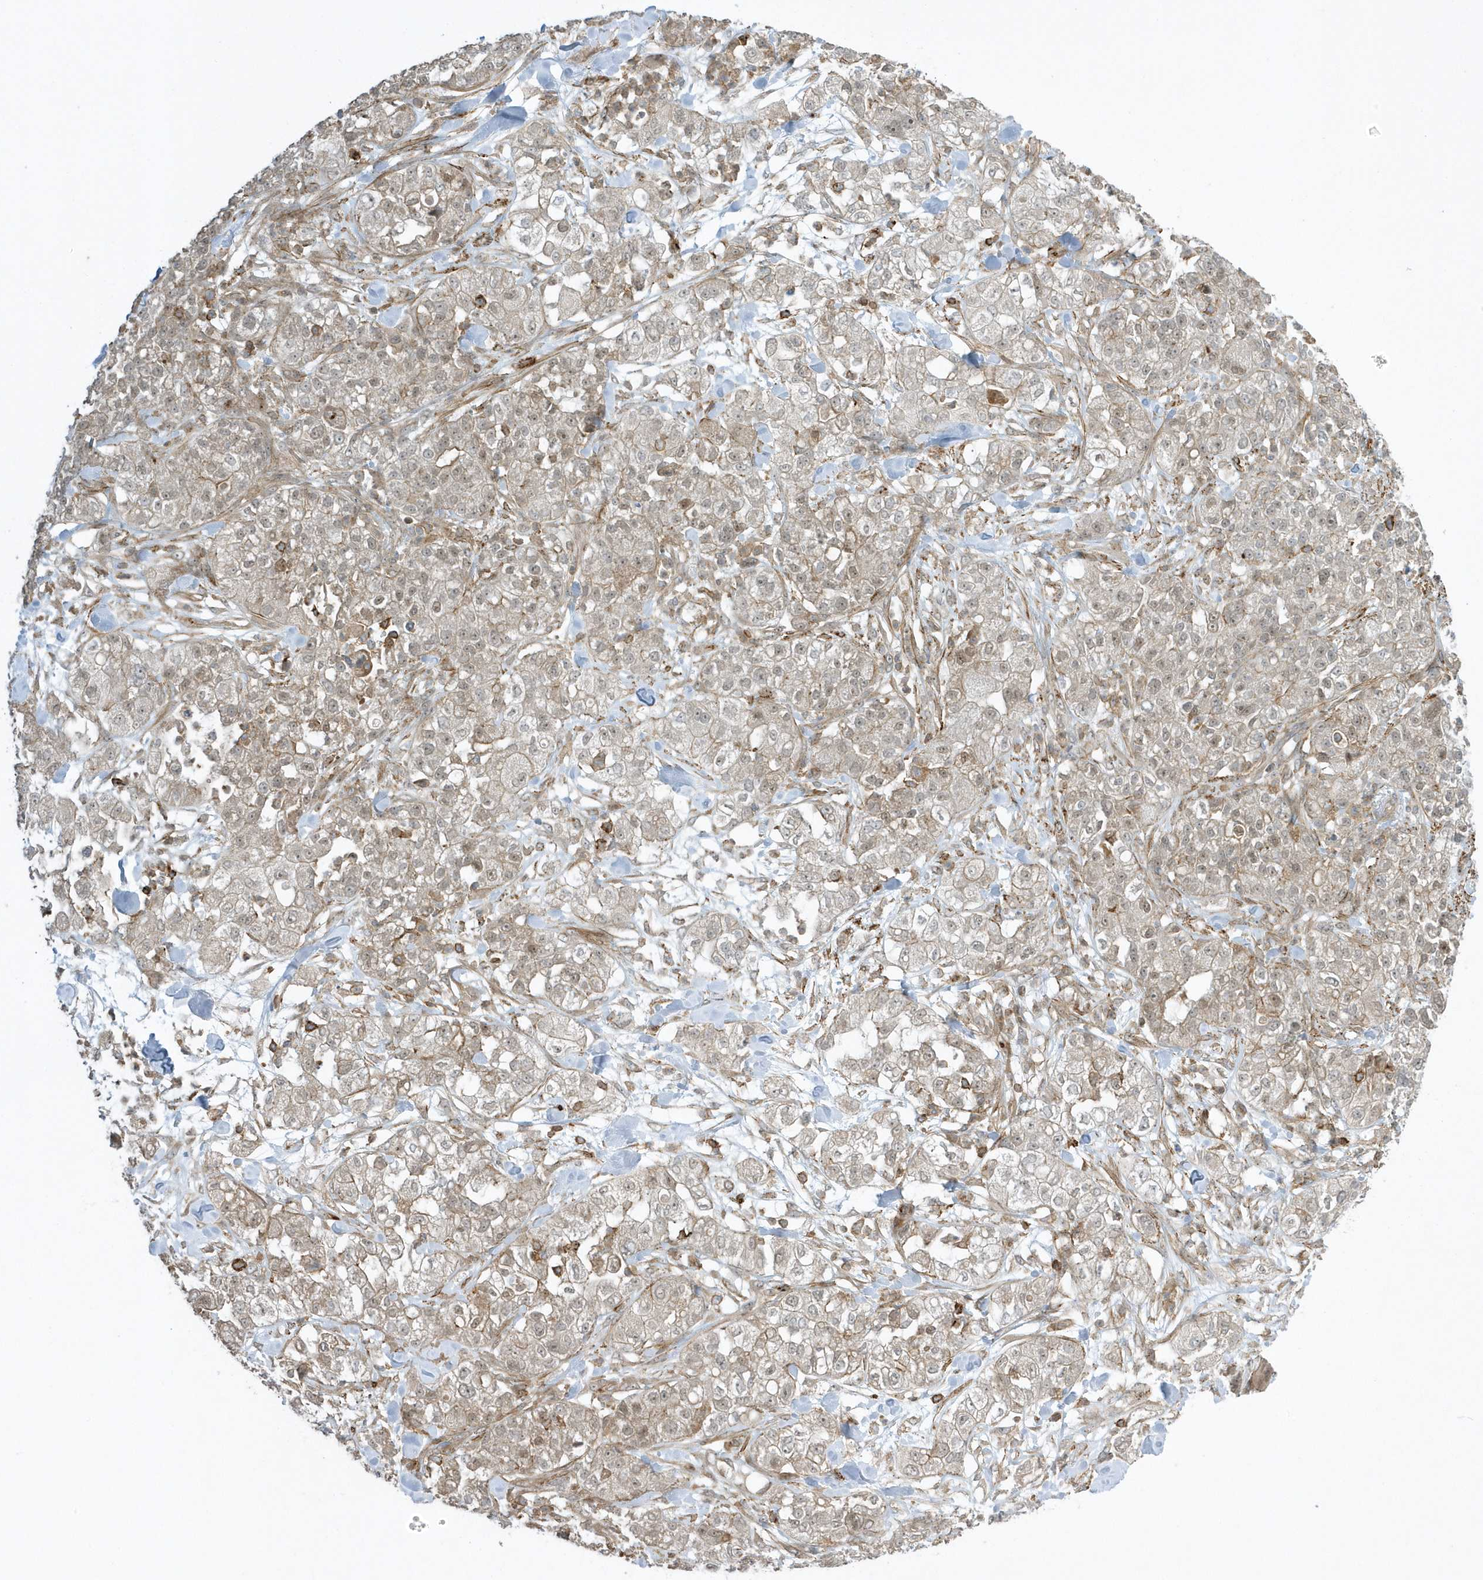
{"staining": {"intensity": "moderate", "quantity": ">75%", "location": "nuclear"}, "tissue": "pancreatic cancer", "cell_type": "Tumor cells", "image_type": "cancer", "snomed": [{"axis": "morphology", "description": "Adenocarcinoma, NOS"}, {"axis": "topography", "description": "Pancreas"}], "caption": "Immunohistochemistry of human pancreatic cancer (adenocarcinoma) reveals medium levels of moderate nuclear expression in about >75% of tumor cells.", "gene": "ZBTB8A", "patient": {"sex": "female", "age": 78}}